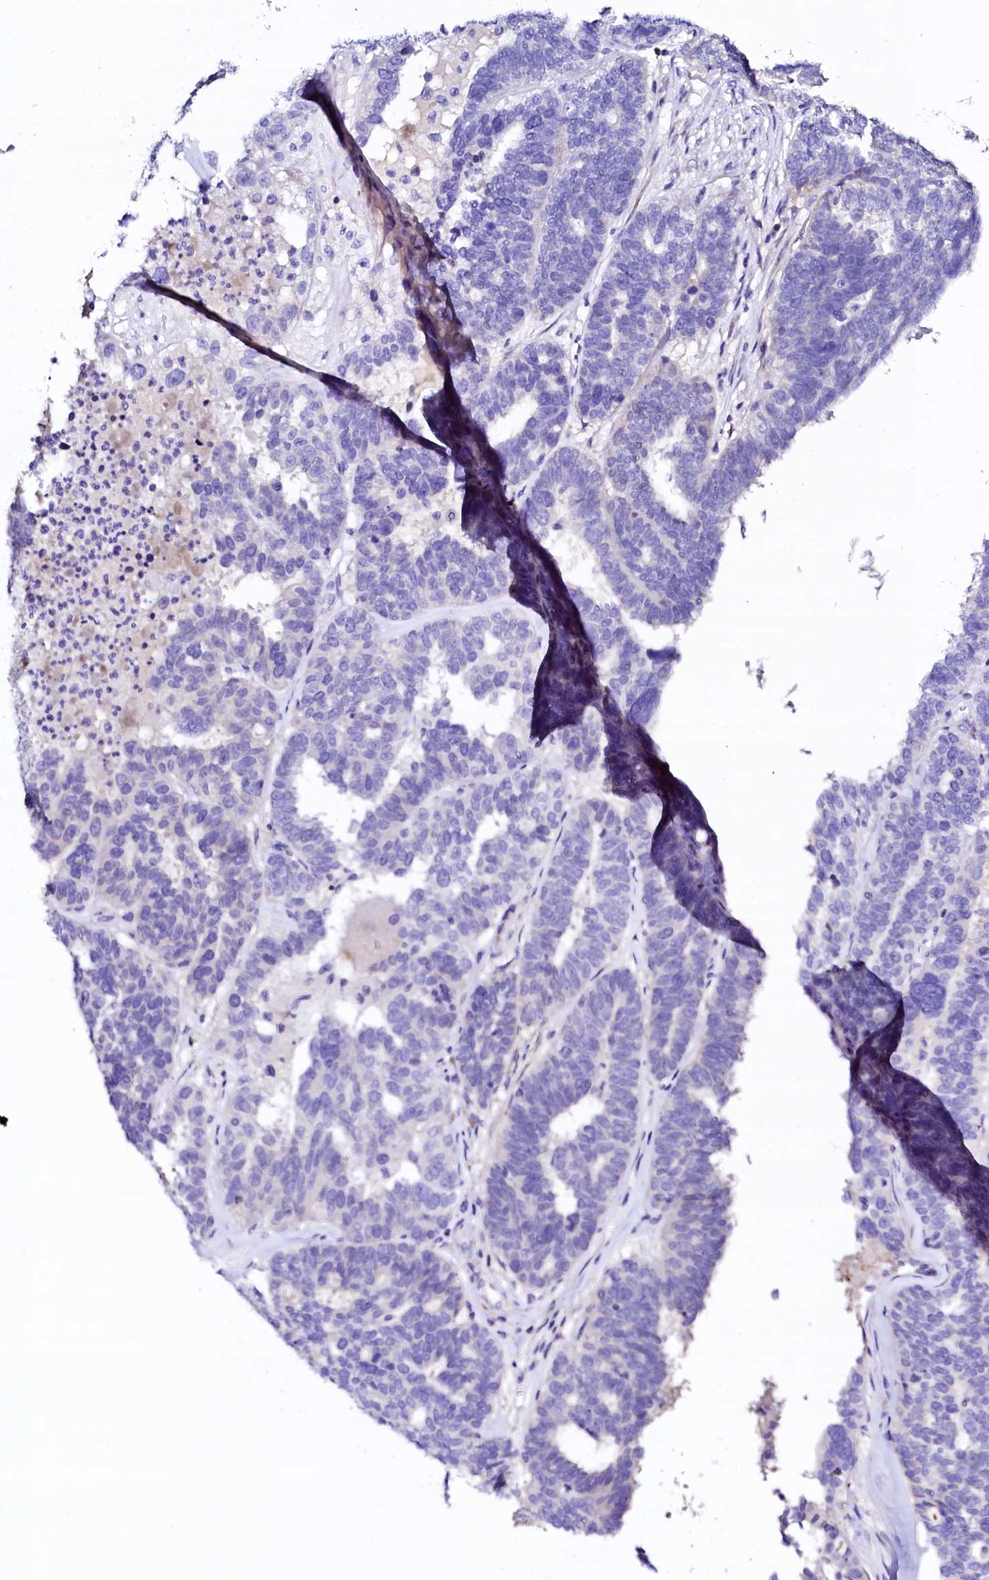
{"staining": {"intensity": "negative", "quantity": "none", "location": "none"}, "tissue": "ovarian cancer", "cell_type": "Tumor cells", "image_type": "cancer", "snomed": [{"axis": "morphology", "description": "Cystadenocarcinoma, serous, NOS"}, {"axis": "topography", "description": "Ovary"}], "caption": "Immunohistochemical staining of ovarian cancer (serous cystadenocarcinoma) exhibits no significant positivity in tumor cells. (DAB (3,3'-diaminobenzidine) immunohistochemistry (IHC) visualized using brightfield microscopy, high magnification).", "gene": "BTBD16", "patient": {"sex": "female", "age": 59}}